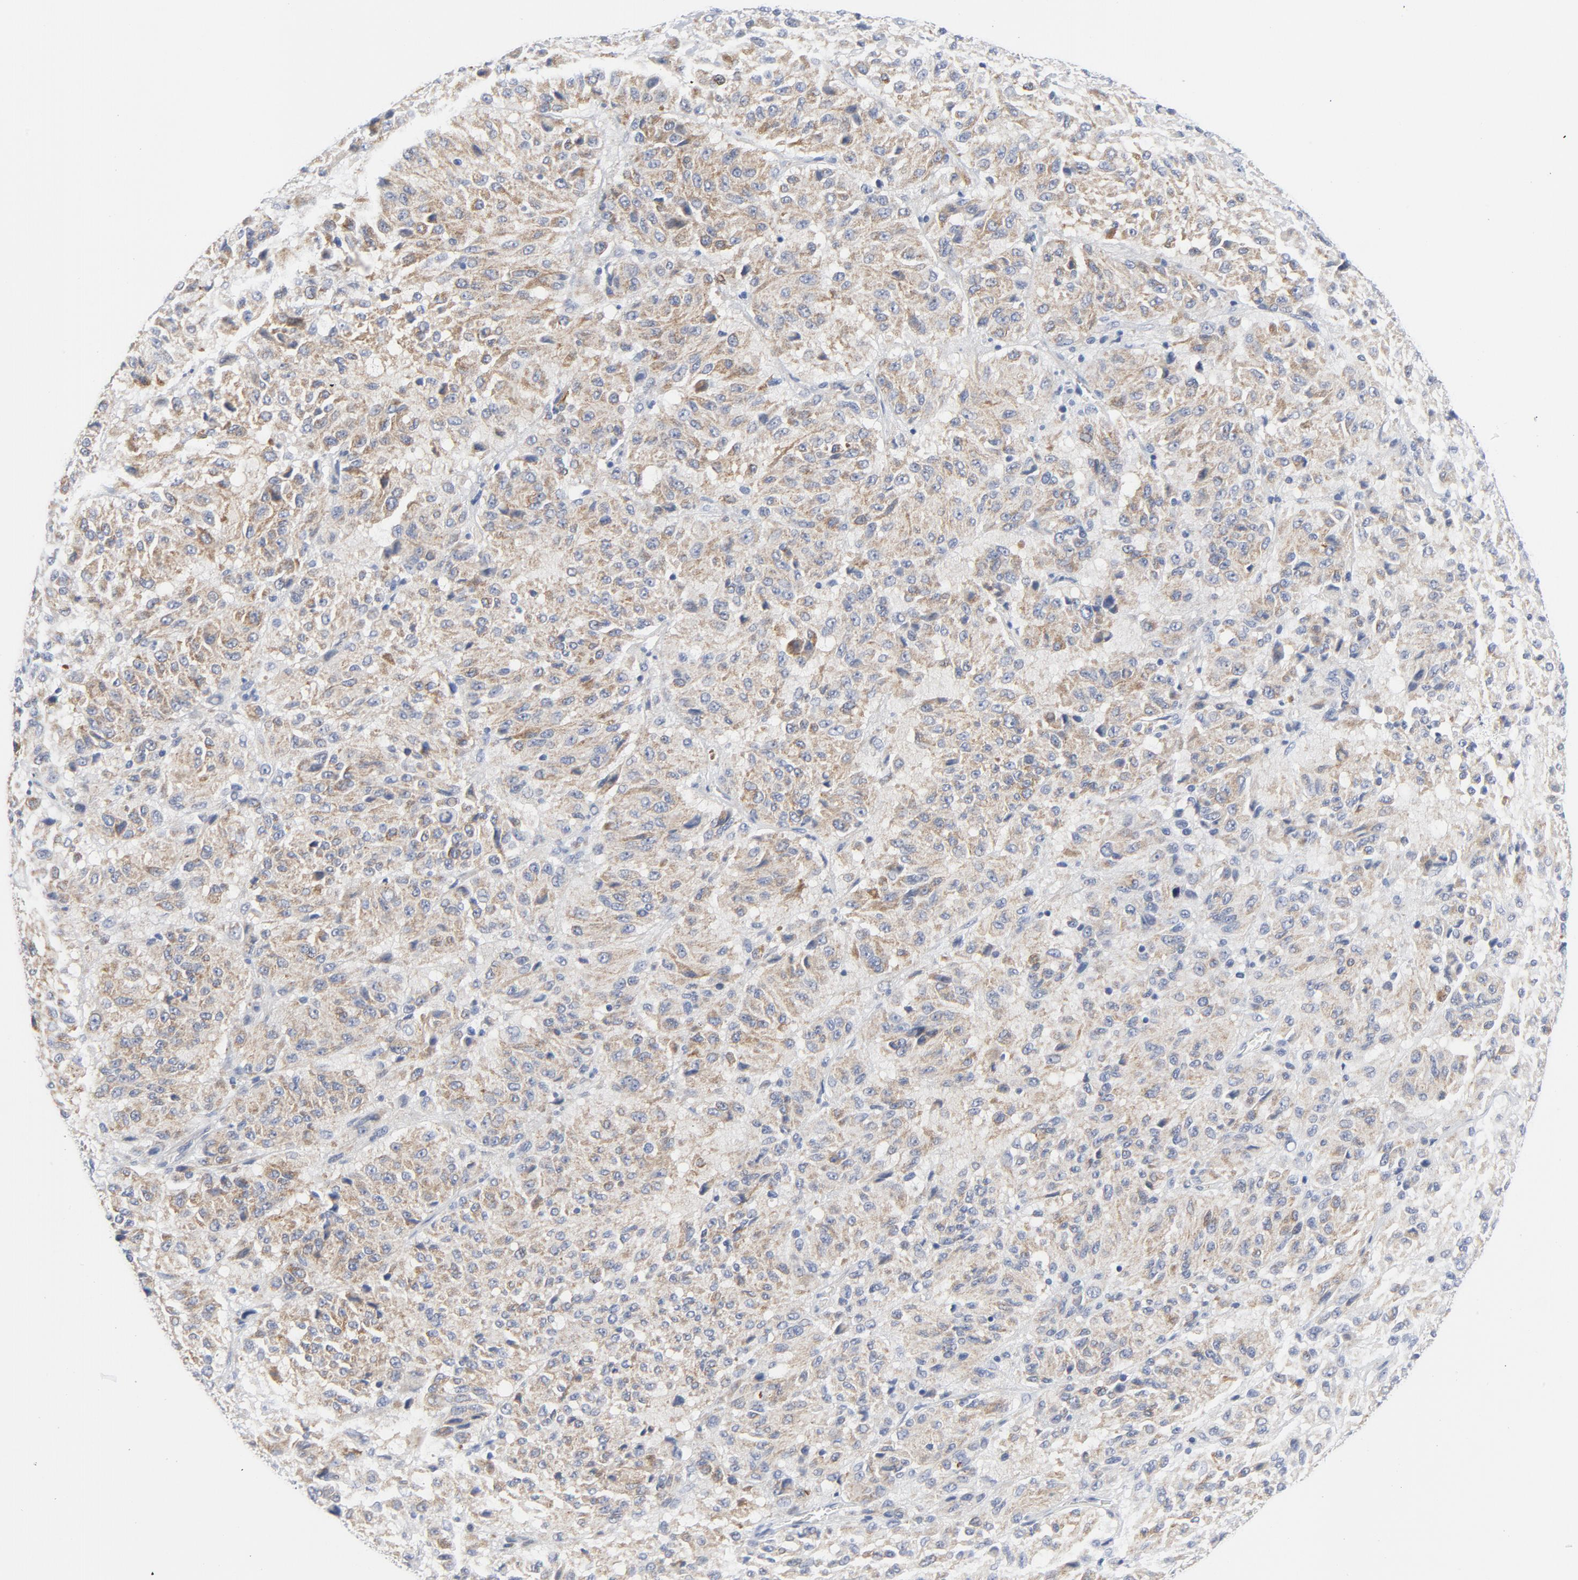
{"staining": {"intensity": "weak", "quantity": "25%-75%", "location": "cytoplasmic/membranous"}, "tissue": "melanoma", "cell_type": "Tumor cells", "image_type": "cancer", "snomed": [{"axis": "morphology", "description": "Malignant melanoma, Metastatic site"}, {"axis": "topography", "description": "Lung"}], "caption": "Tumor cells reveal low levels of weak cytoplasmic/membranous staining in about 25%-75% of cells in human malignant melanoma (metastatic site).", "gene": "TUBB1", "patient": {"sex": "male", "age": 64}}